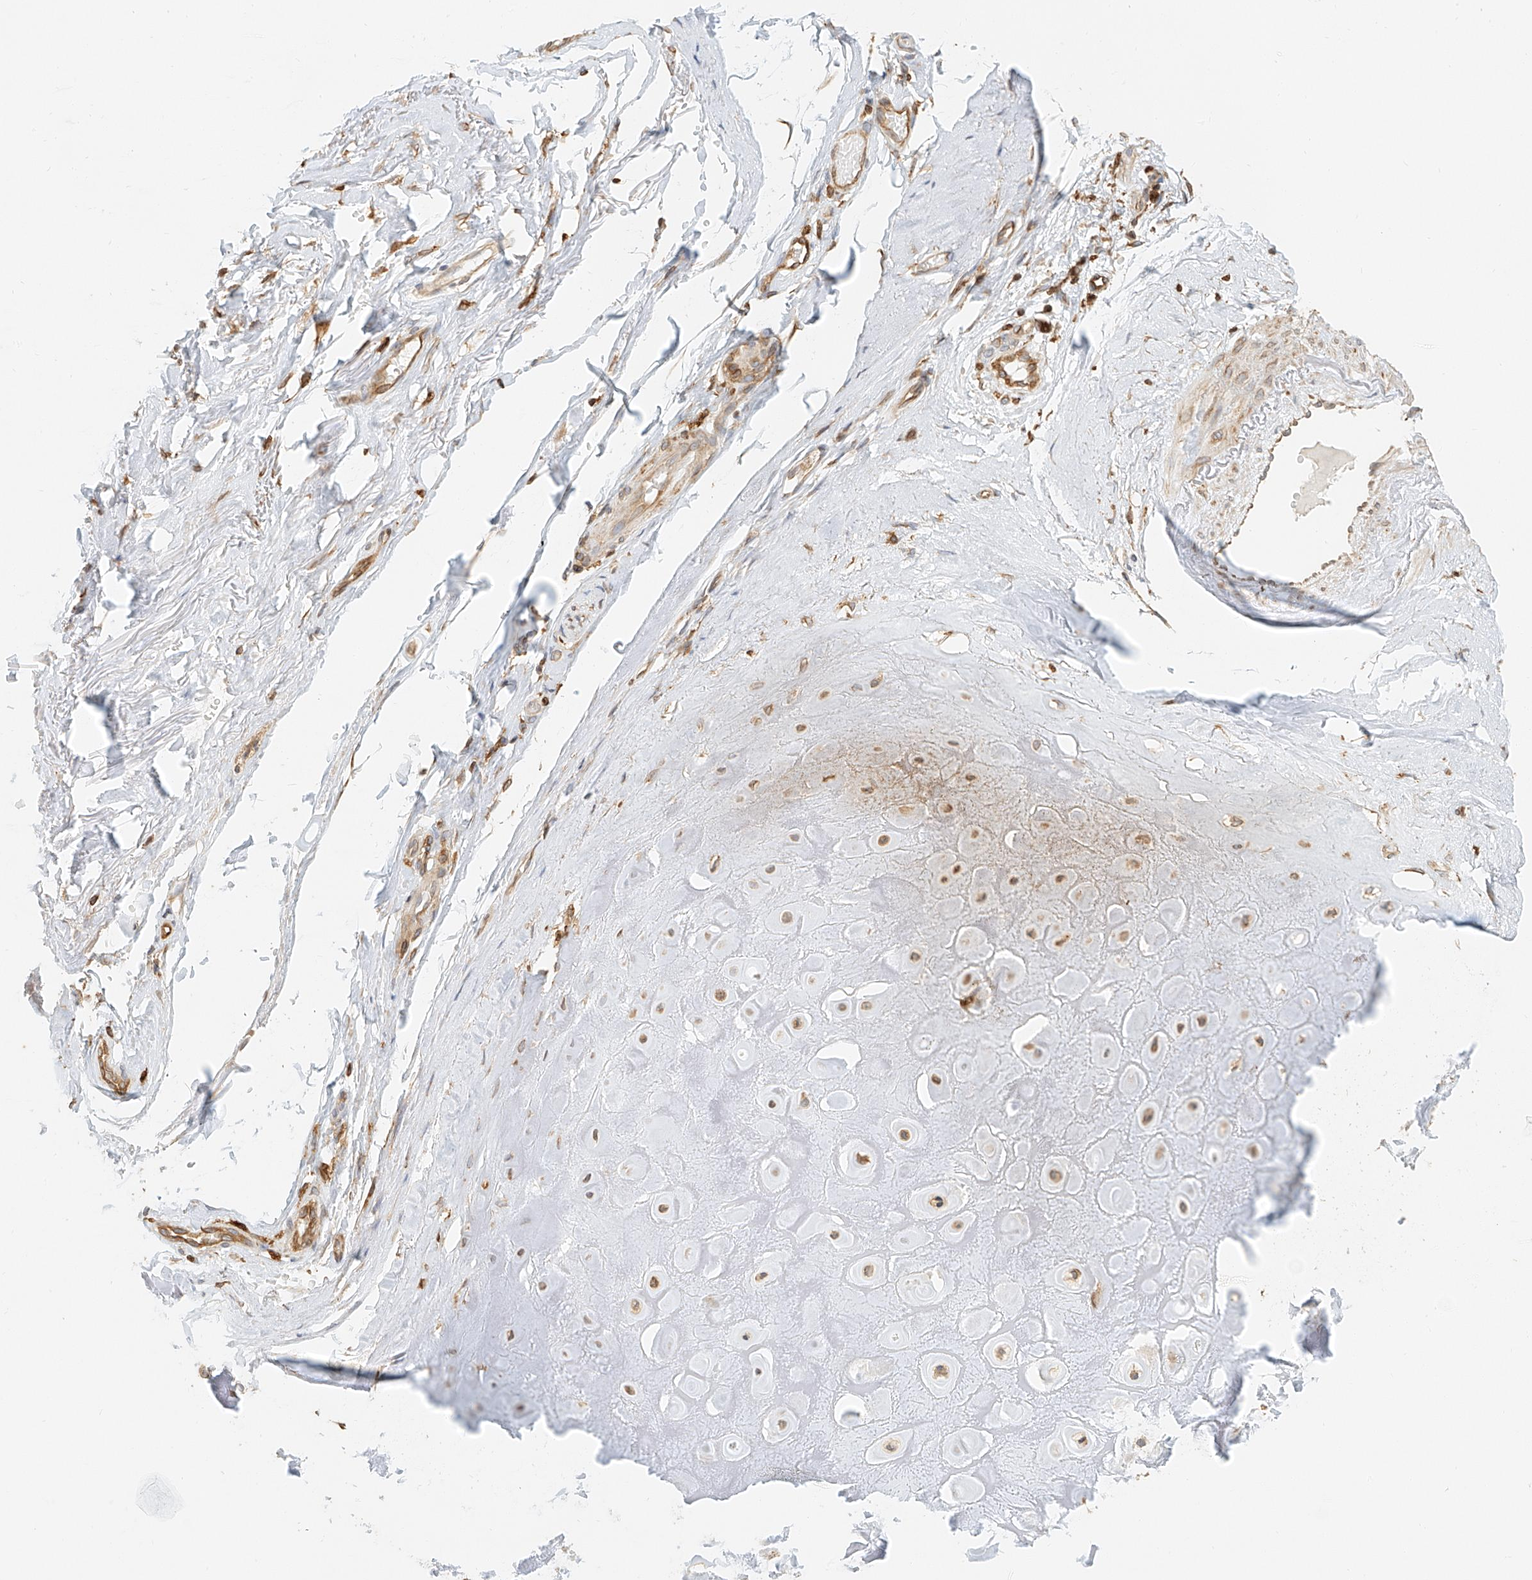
{"staining": {"intensity": "weak", "quantity": ">75%", "location": "cytoplasmic/membranous"}, "tissue": "adipose tissue", "cell_type": "Adipocytes", "image_type": "normal", "snomed": [{"axis": "morphology", "description": "Normal tissue, NOS"}, {"axis": "morphology", "description": "Basal cell carcinoma"}, {"axis": "topography", "description": "Skin"}], "caption": "Immunohistochemical staining of benign human adipose tissue demonstrates weak cytoplasmic/membranous protein positivity in about >75% of adipocytes. (DAB (3,3'-diaminobenzidine) IHC, brown staining for protein, blue staining for nuclei).", "gene": "DHRS7", "patient": {"sex": "female", "age": 89}}